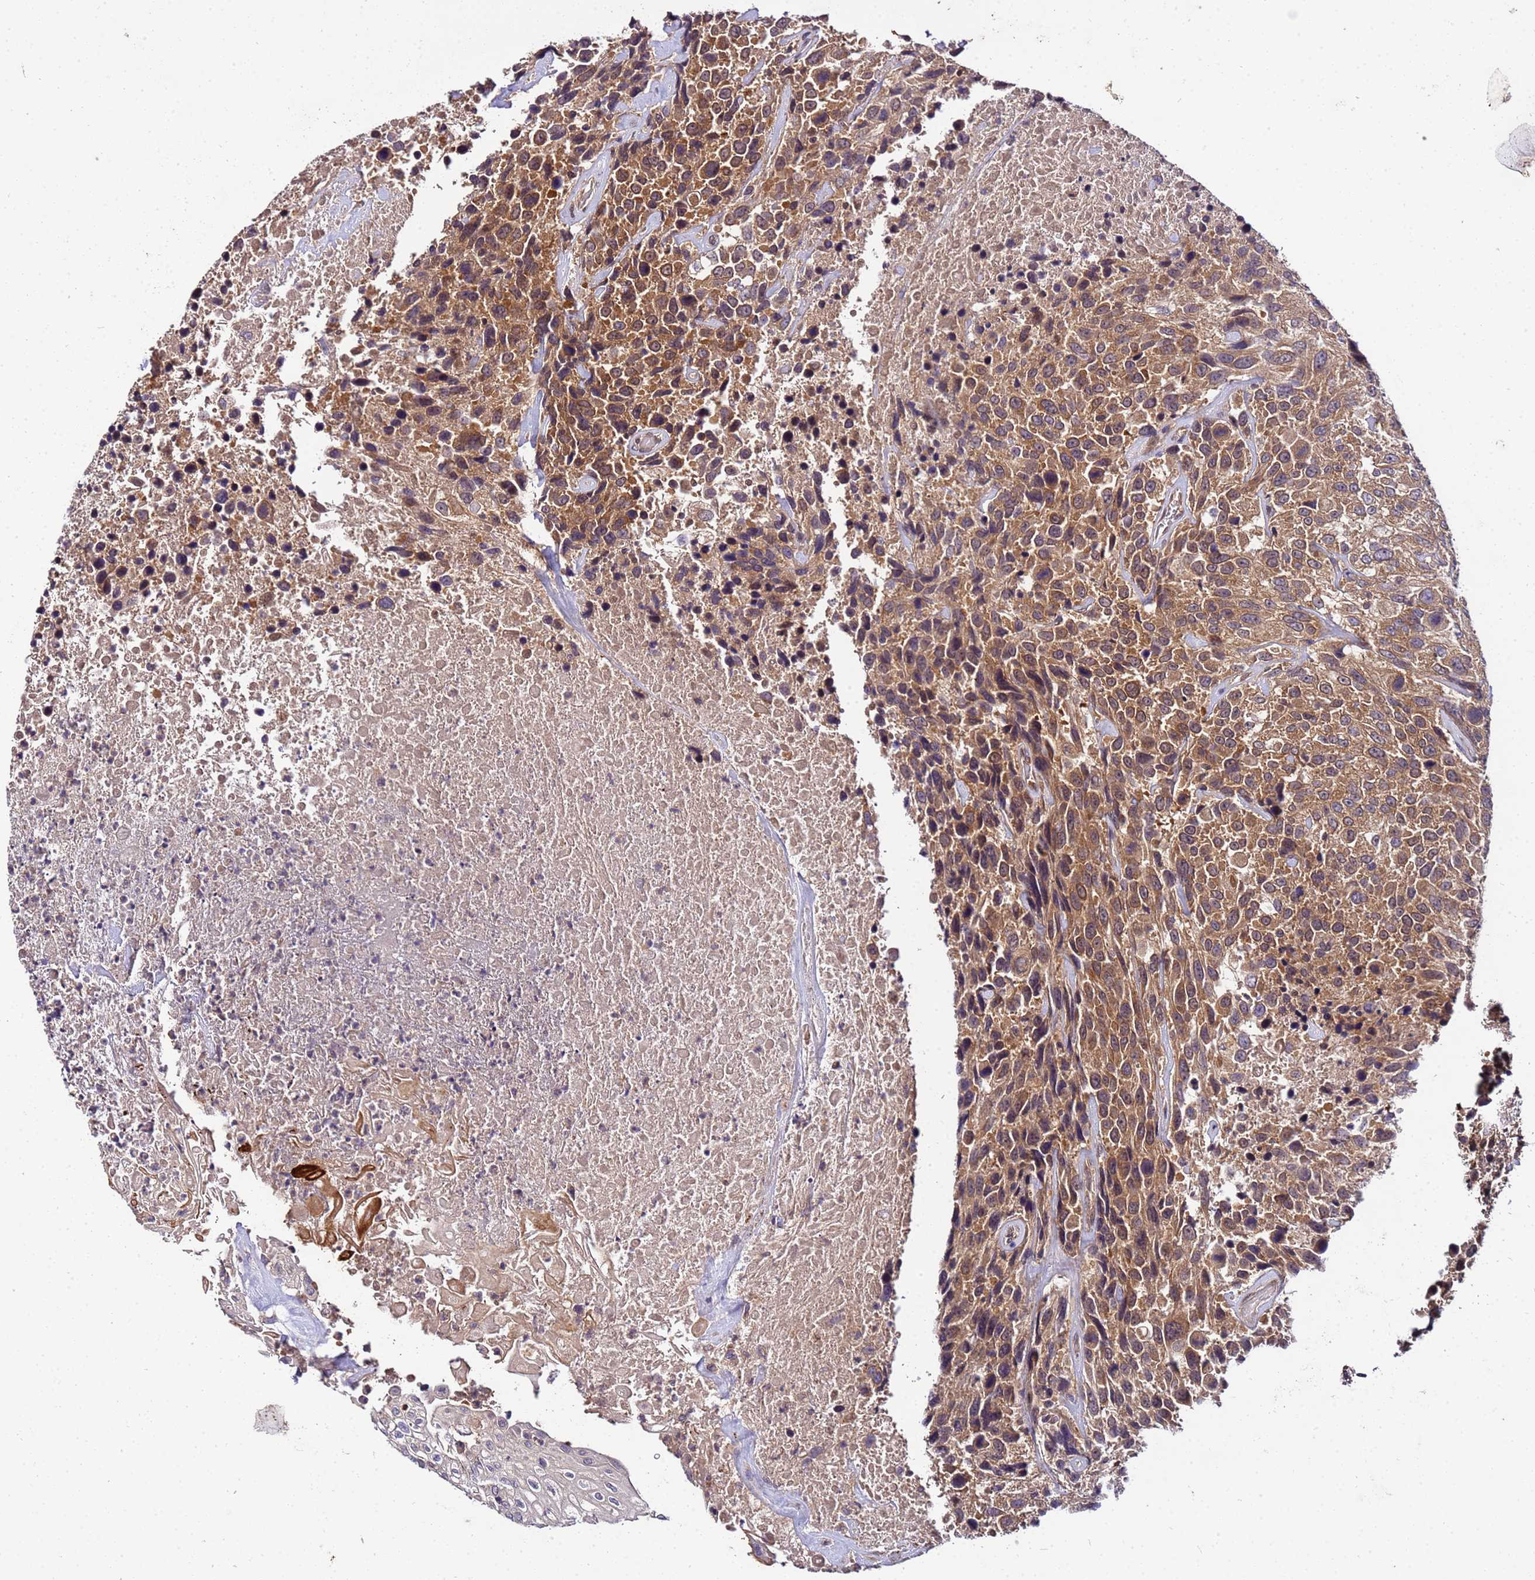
{"staining": {"intensity": "moderate", "quantity": ">75%", "location": "cytoplasmic/membranous"}, "tissue": "urothelial cancer", "cell_type": "Tumor cells", "image_type": "cancer", "snomed": [{"axis": "morphology", "description": "Urothelial carcinoma, High grade"}, {"axis": "topography", "description": "Urinary bladder"}], "caption": "Immunohistochemical staining of human high-grade urothelial carcinoma exhibits moderate cytoplasmic/membranous protein positivity in about >75% of tumor cells.", "gene": "GSPT2", "patient": {"sex": "female", "age": 70}}